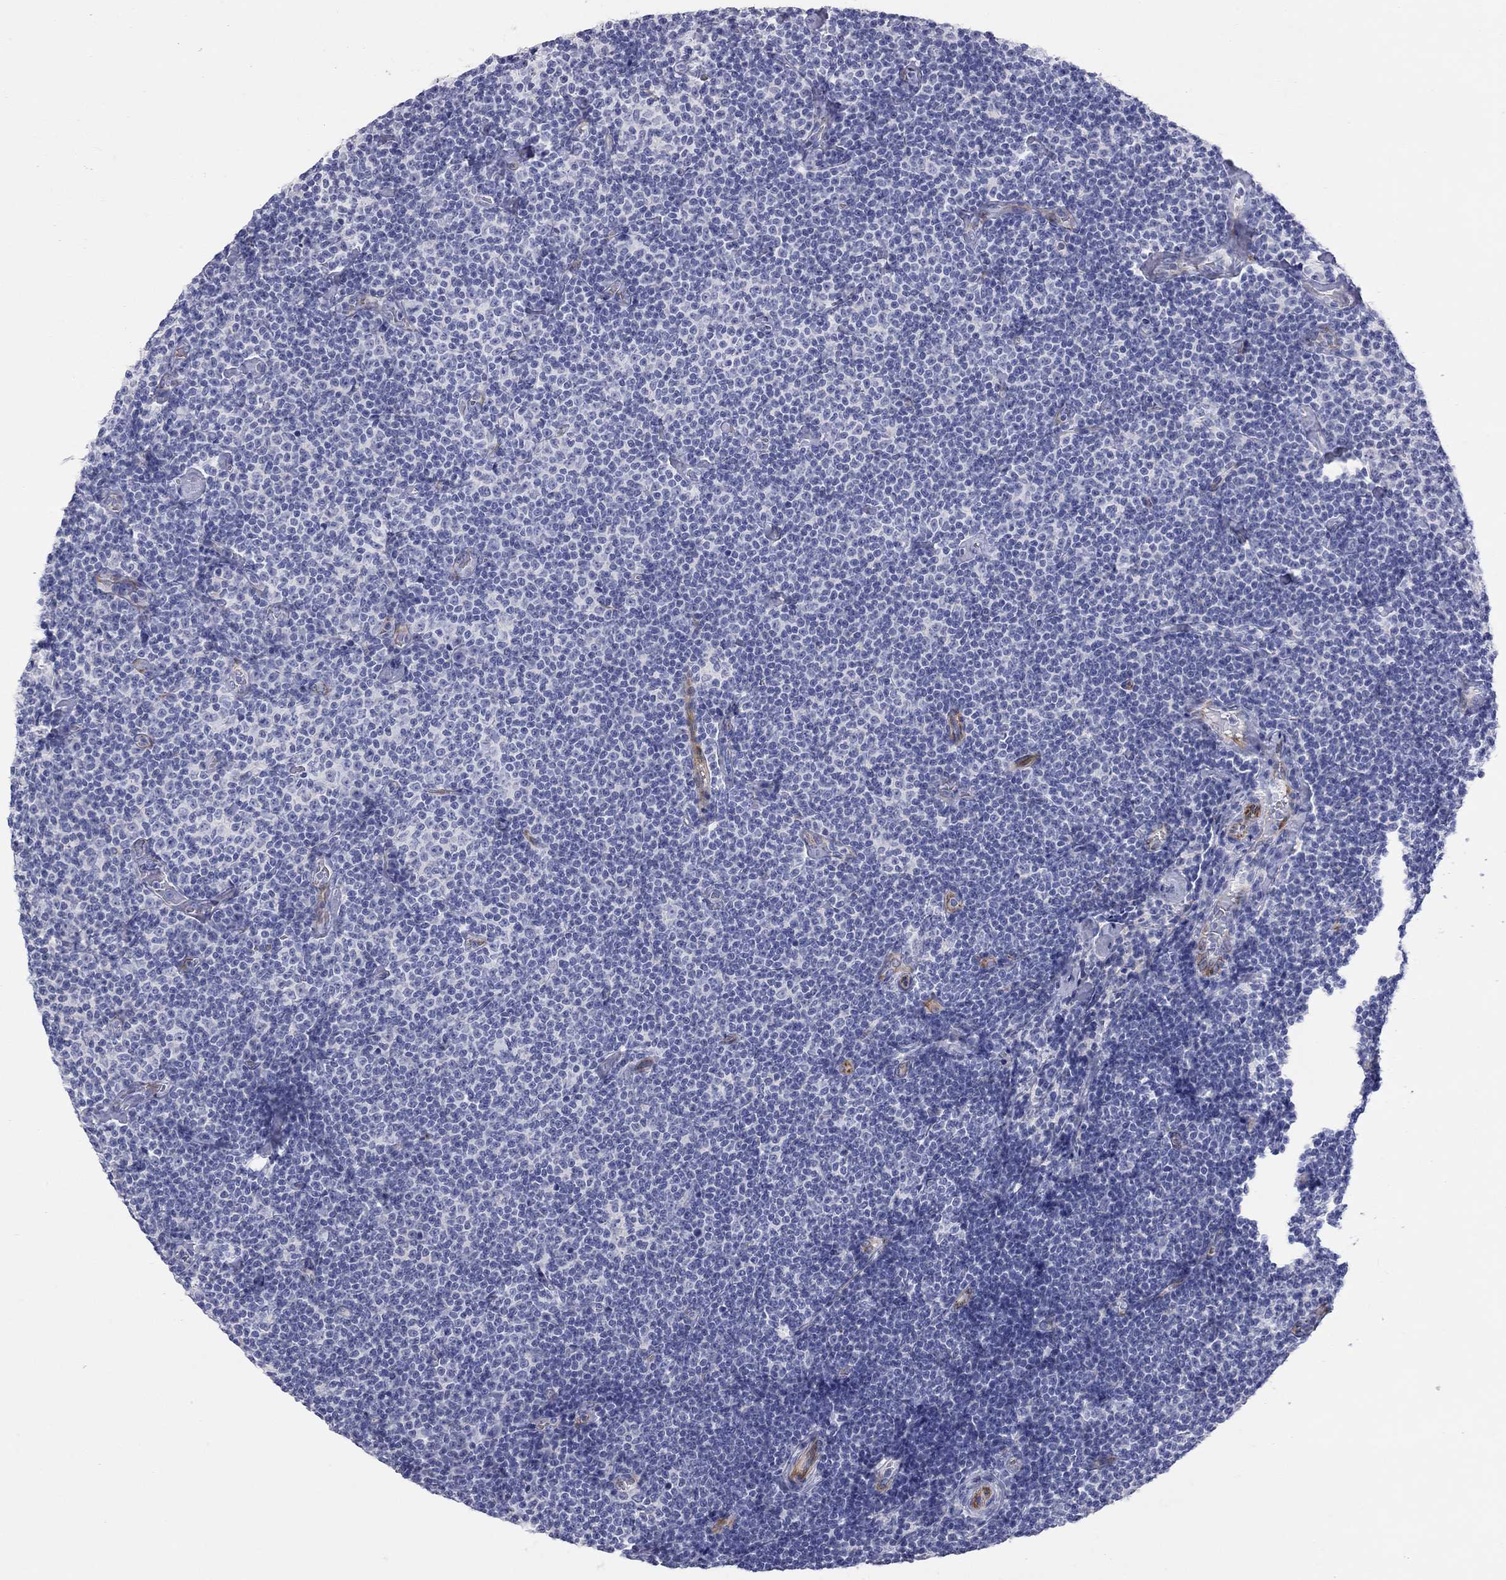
{"staining": {"intensity": "negative", "quantity": "none", "location": "none"}, "tissue": "lymphoma", "cell_type": "Tumor cells", "image_type": "cancer", "snomed": [{"axis": "morphology", "description": "Malignant lymphoma, non-Hodgkin's type, Low grade"}, {"axis": "topography", "description": "Lymph node"}], "caption": "Immunohistochemistry histopathology image of neoplastic tissue: human malignant lymphoma, non-Hodgkin's type (low-grade) stained with DAB (3,3'-diaminobenzidine) reveals no significant protein expression in tumor cells. (IHC, brightfield microscopy, high magnification).", "gene": "PCDHGC5", "patient": {"sex": "male", "age": 81}}